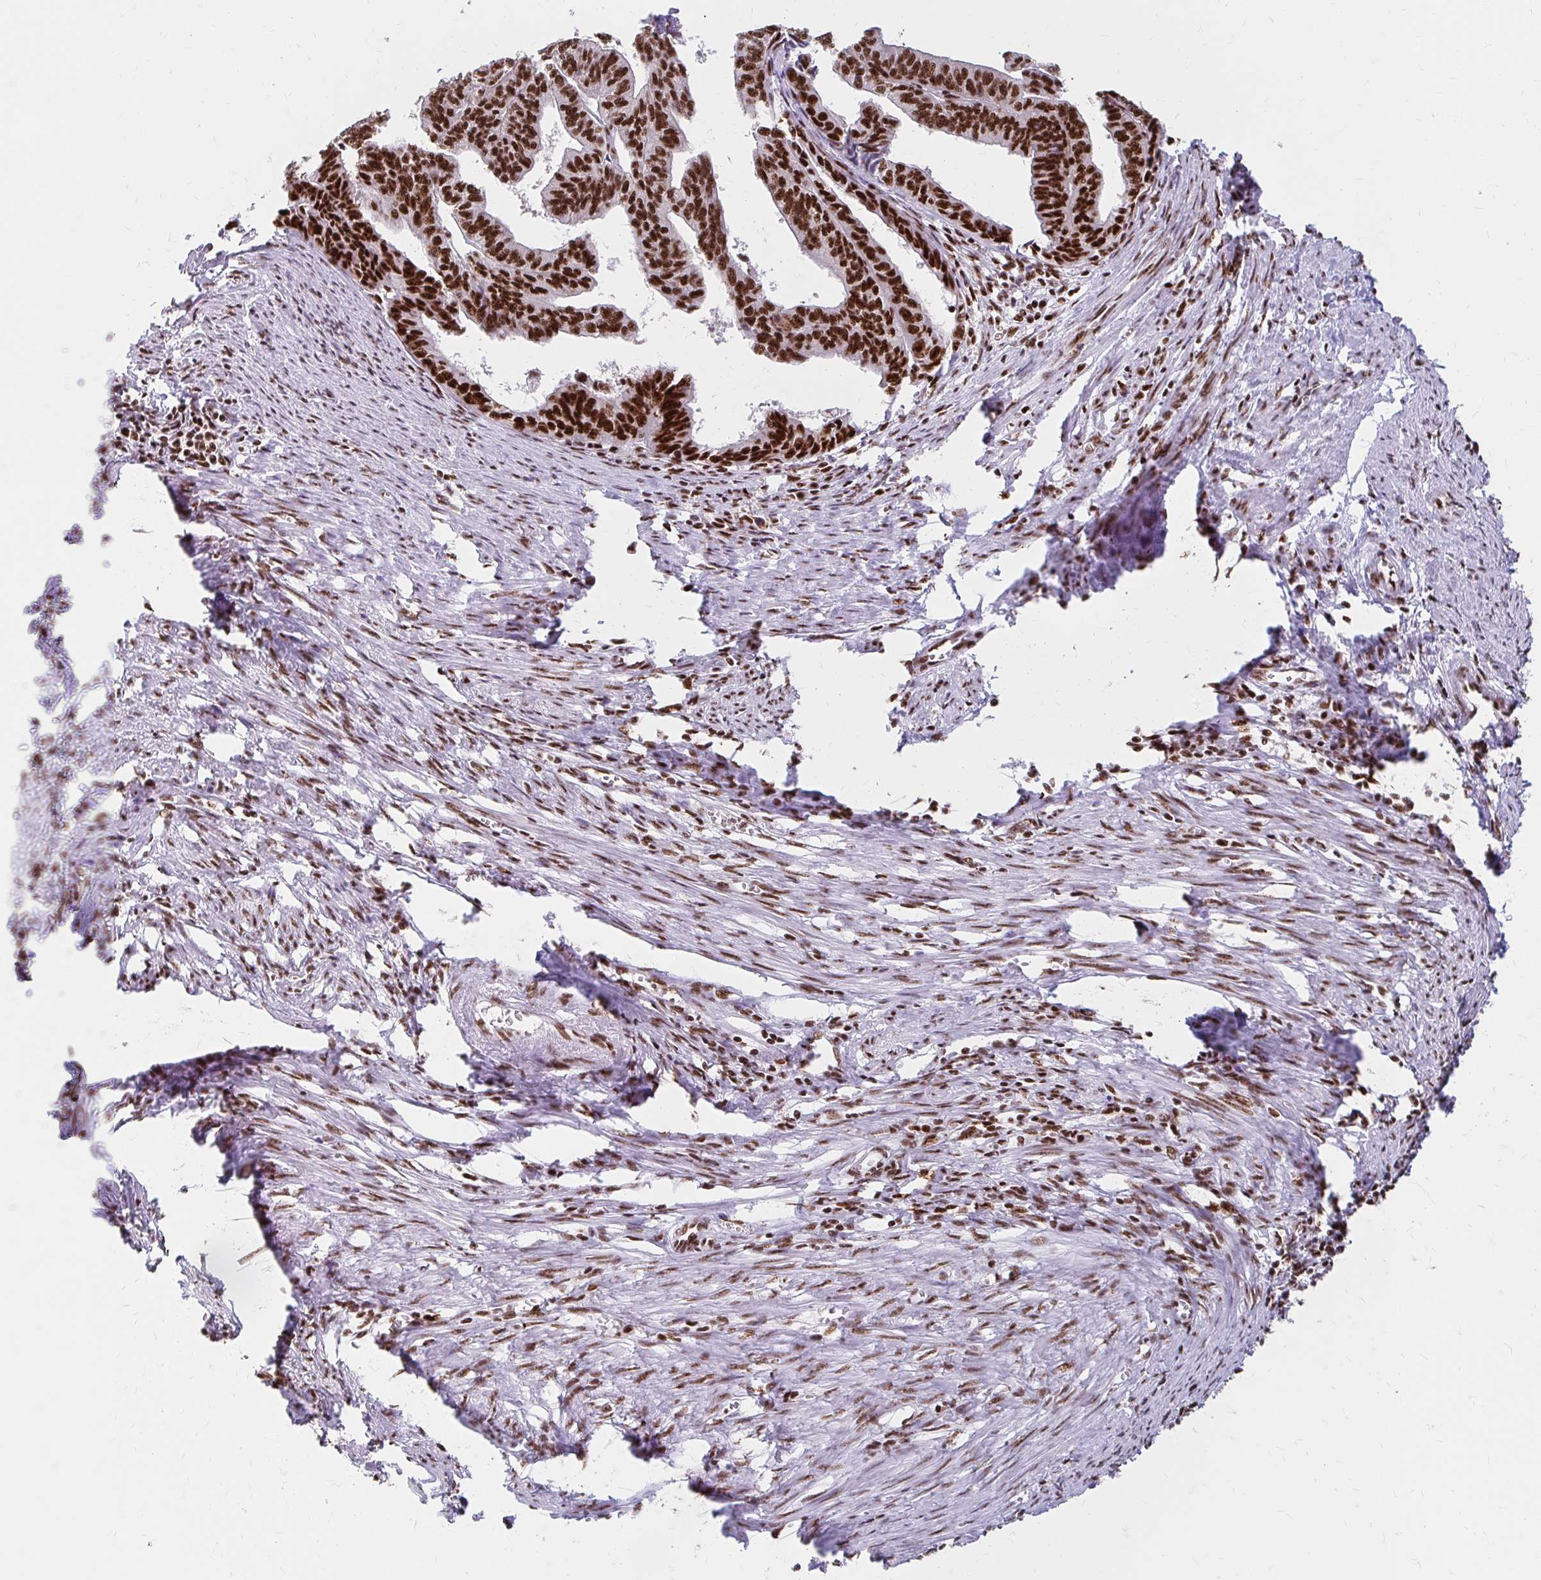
{"staining": {"intensity": "strong", "quantity": ">75%", "location": "nuclear"}, "tissue": "endometrial cancer", "cell_type": "Tumor cells", "image_type": "cancer", "snomed": [{"axis": "morphology", "description": "Adenocarcinoma, NOS"}, {"axis": "topography", "description": "Endometrium"}], "caption": "Immunohistochemistry of endometrial adenocarcinoma displays high levels of strong nuclear staining in approximately >75% of tumor cells.", "gene": "CNKSR3", "patient": {"sex": "female", "age": 65}}